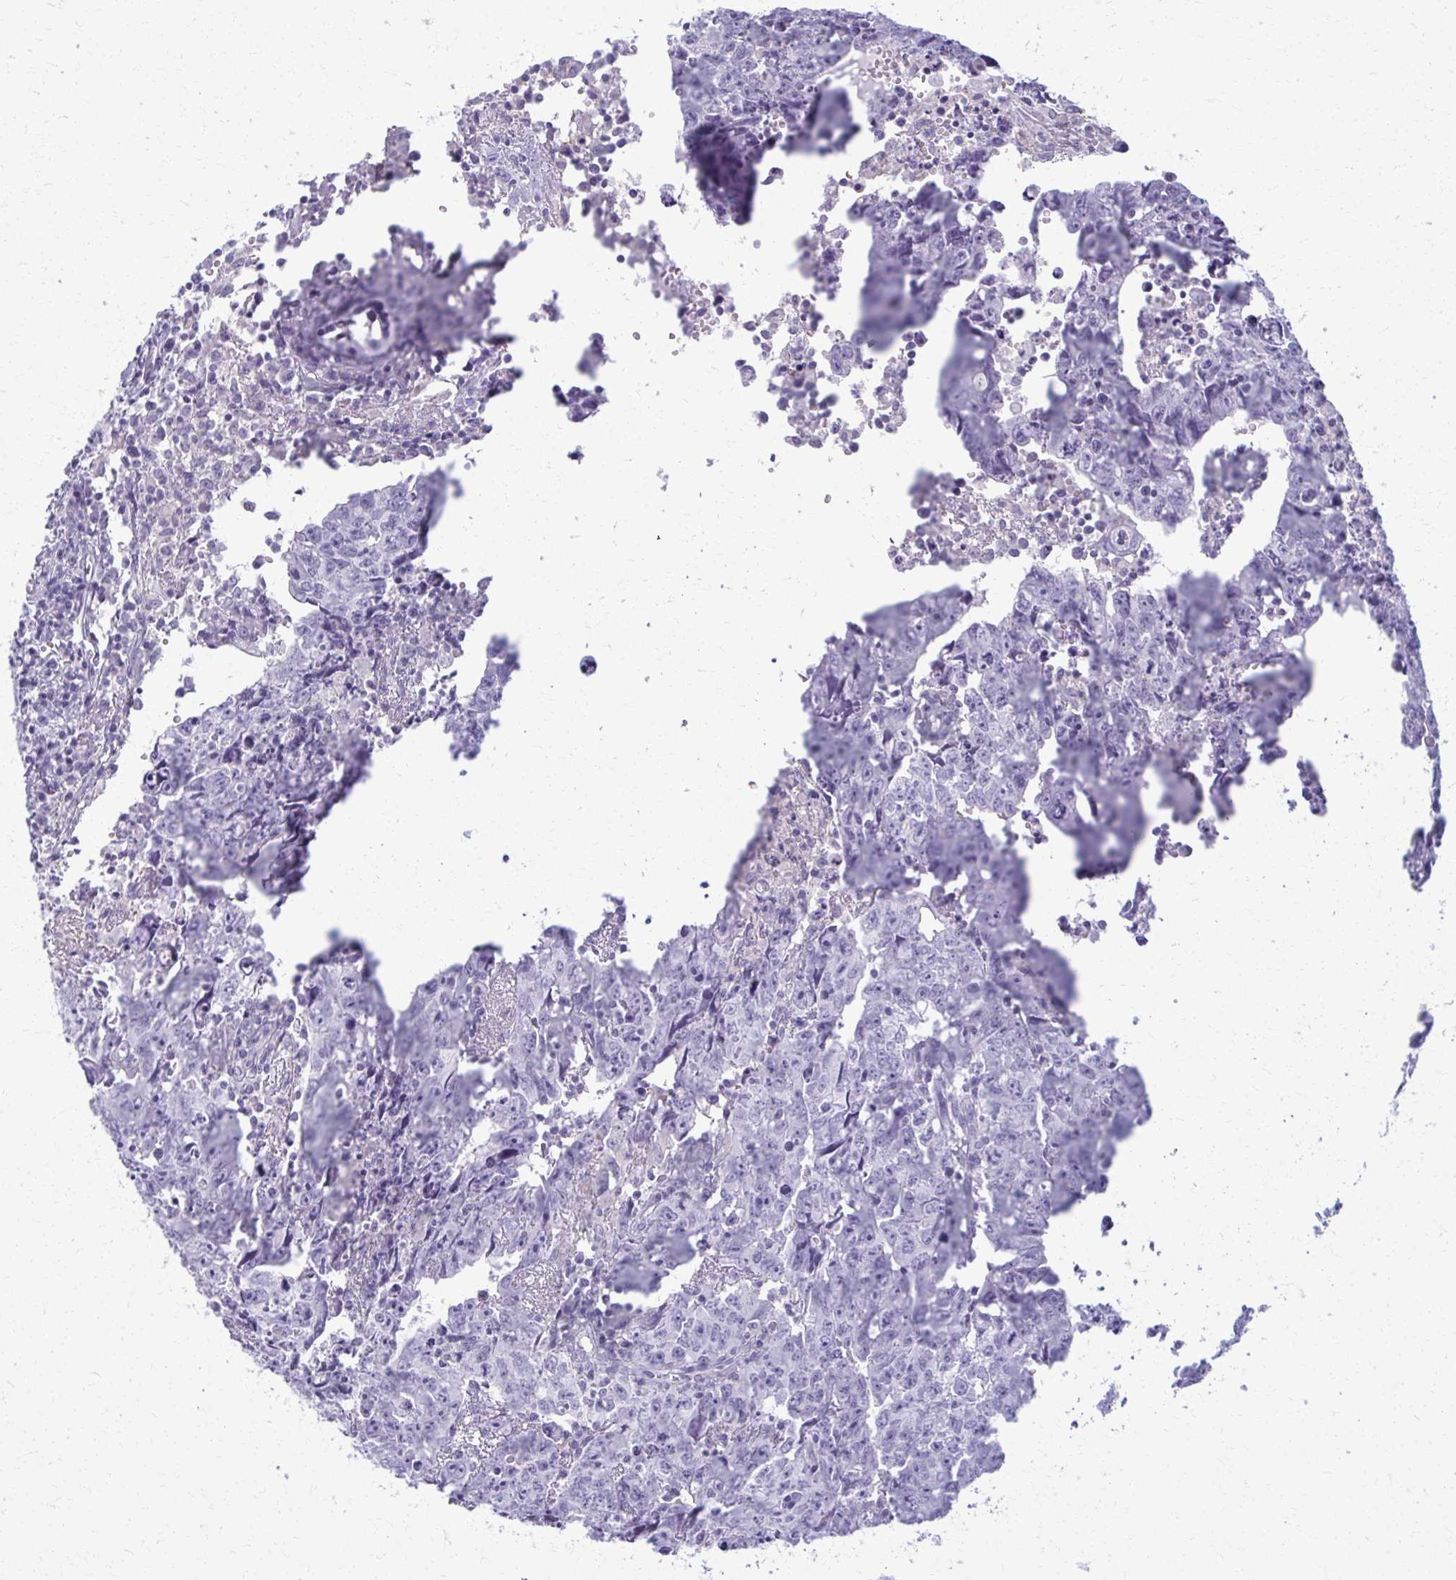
{"staining": {"intensity": "negative", "quantity": "none", "location": "none"}, "tissue": "testis cancer", "cell_type": "Tumor cells", "image_type": "cancer", "snomed": [{"axis": "morphology", "description": "Carcinoma, Embryonal, NOS"}, {"axis": "topography", "description": "Testis"}], "caption": "This is a image of immunohistochemistry (IHC) staining of testis cancer, which shows no expression in tumor cells.", "gene": "ACSM2B", "patient": {"sex": "male", "age": 22}}